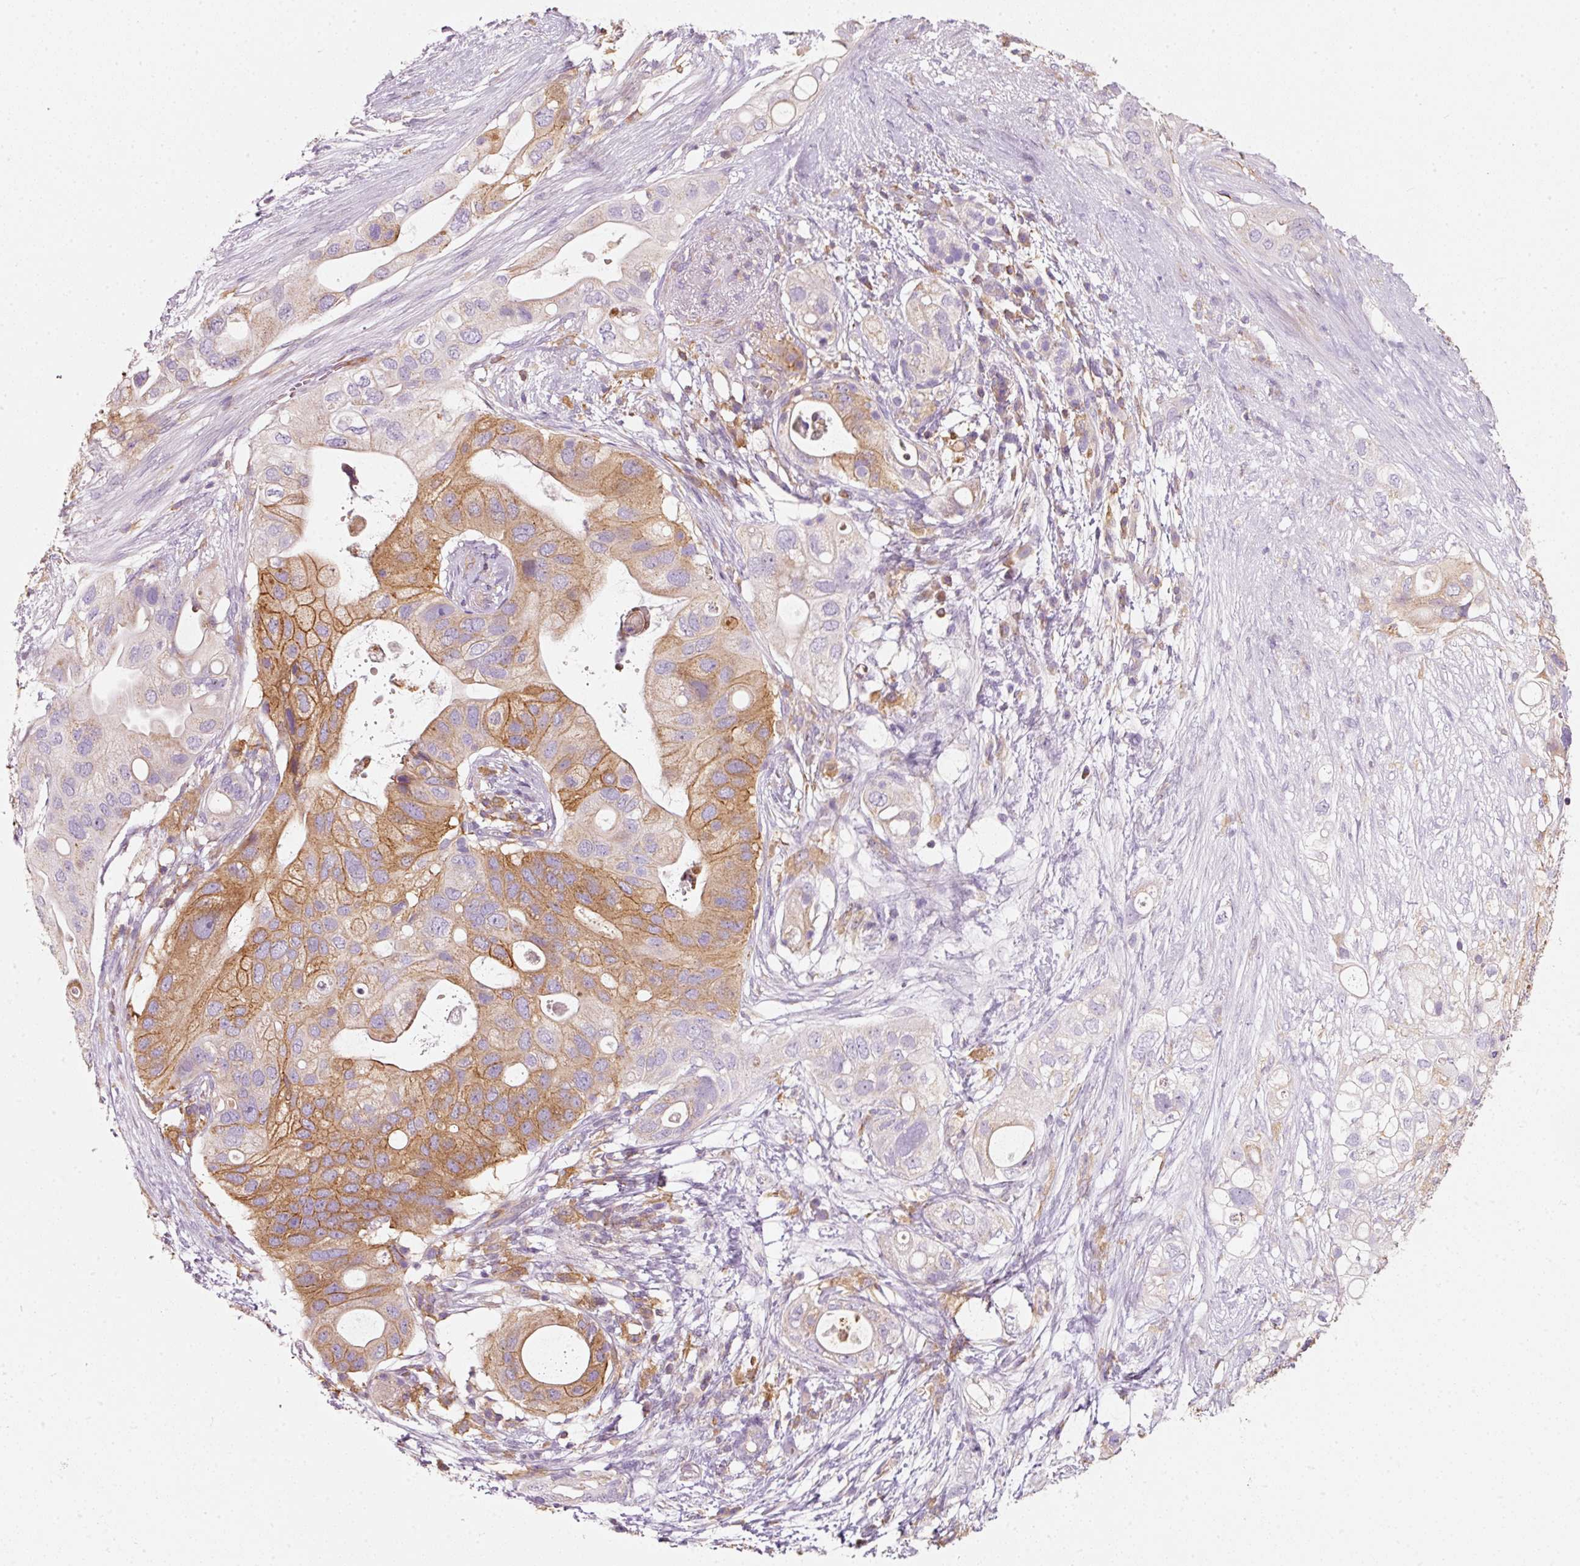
{"staining": {"intensity": "moderate", "quantity": "25%-75%", "location": "cytoplasmic/membranous"}, "tissue": "pancreatic cancer", "cell_type": "Tumor cells", "image_type": "cancer", "snomed": [{"axis": "morphology", "description": "Adenocarcinoma, NOS"}, {"axis": "topography", "description": "Pancreas"}], "caption": "High-power microscopy captured an IHC image of pancreatic adenocarcinoma, revealing moderate cytoplasmic/membranous expression in approximately 25%-75% of tumor cells. (DAB (3,3'-diaminobenzidine) = brown stain, brightfield microscopy at high magnification).", "gene": "IQGAP2", "patient": {"sex": "female", "age": 72}}